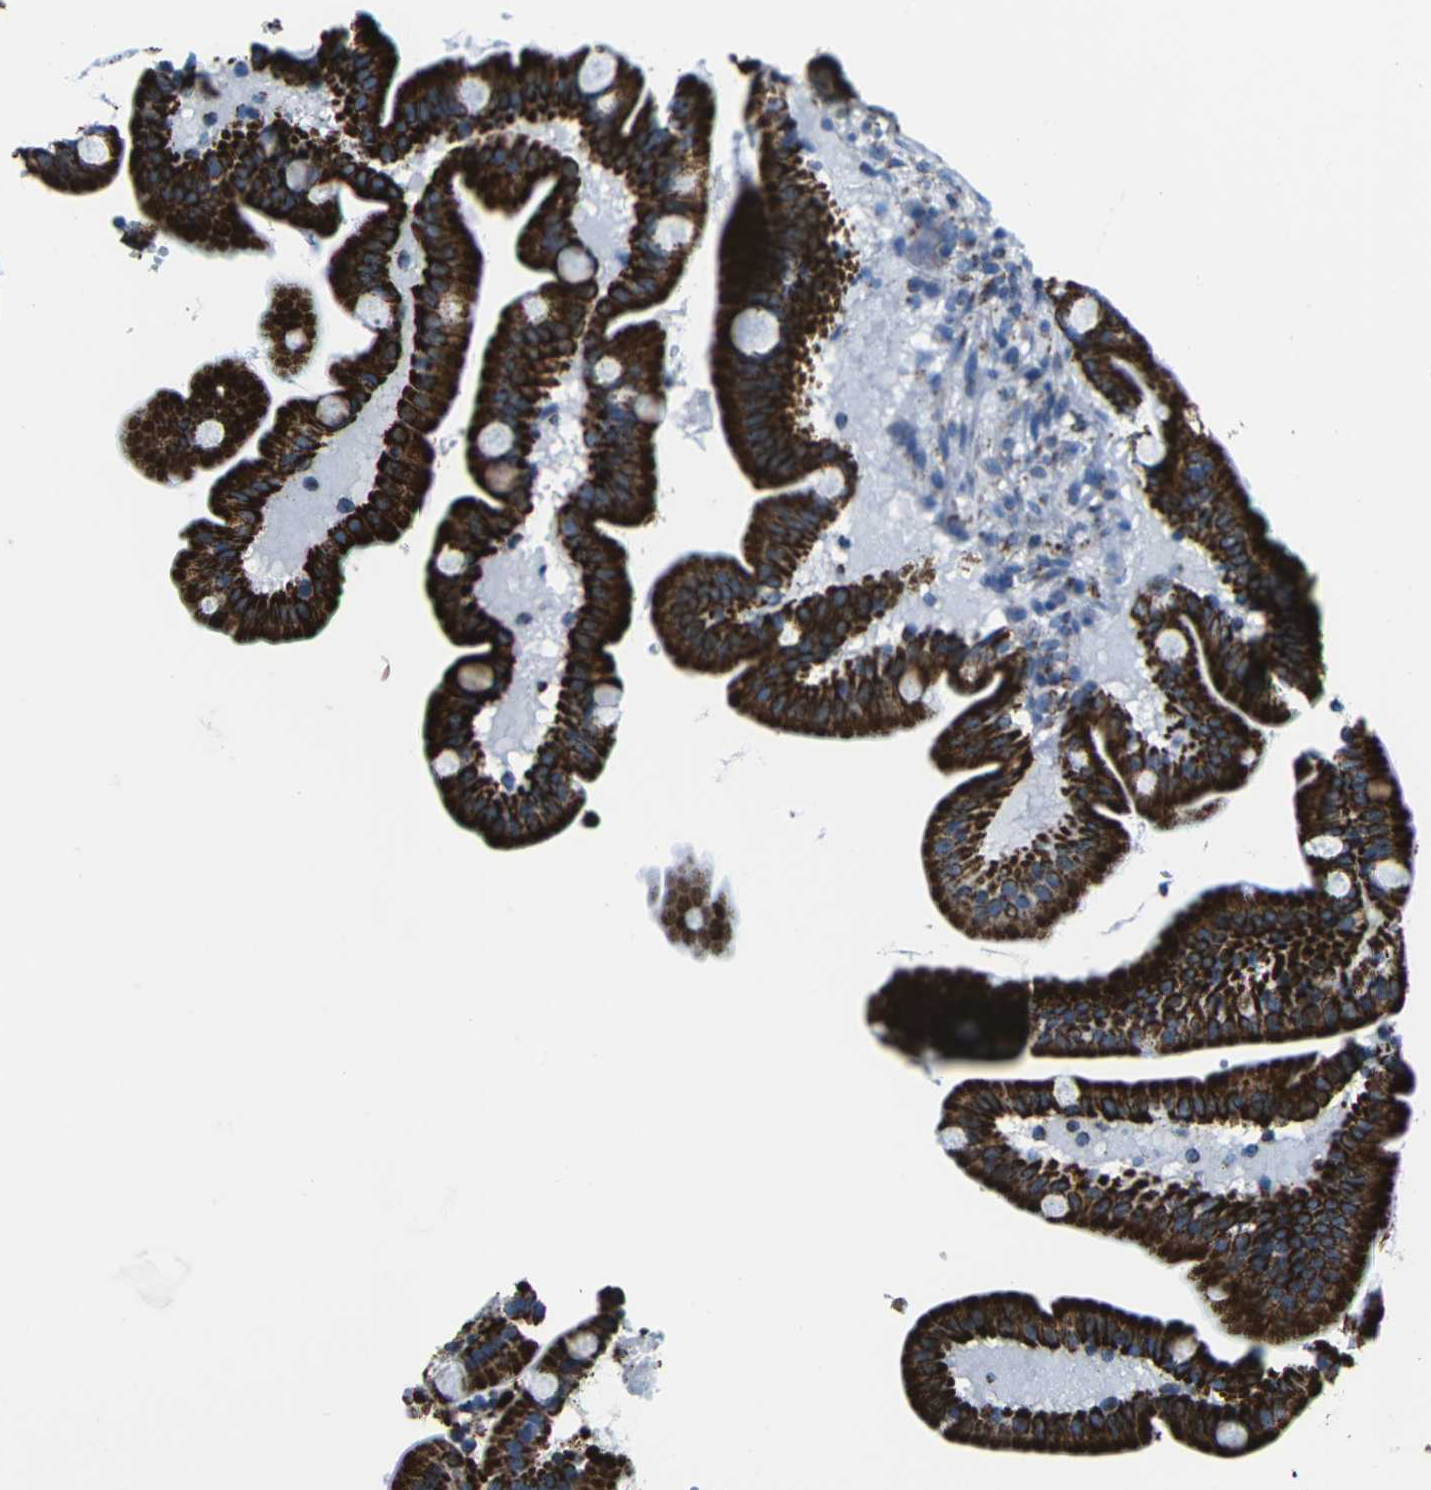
{"staining": {"intensity": "strong", "quantity": ">75%", "location": "cytoplasmic/membranous"}, "tissue": "duodenum", "cell_type": "Glandular cells", "image_type": "normal", "snomed": [{"axis": "morphology", "description": "Normal tissue, NOS"}, {"axis": "topography", "description": "Duodenum"}], "caption": "Immunohistochemical staining of normal human duodenum displays strong cytoplasmic/membranous protein positivity in about >75% of glandular cells. (brown staining indicates protein expression, while blue staining denotes nuclei).", "gene": "COX6C", "patient": {"sex": "male", "age": 54}}